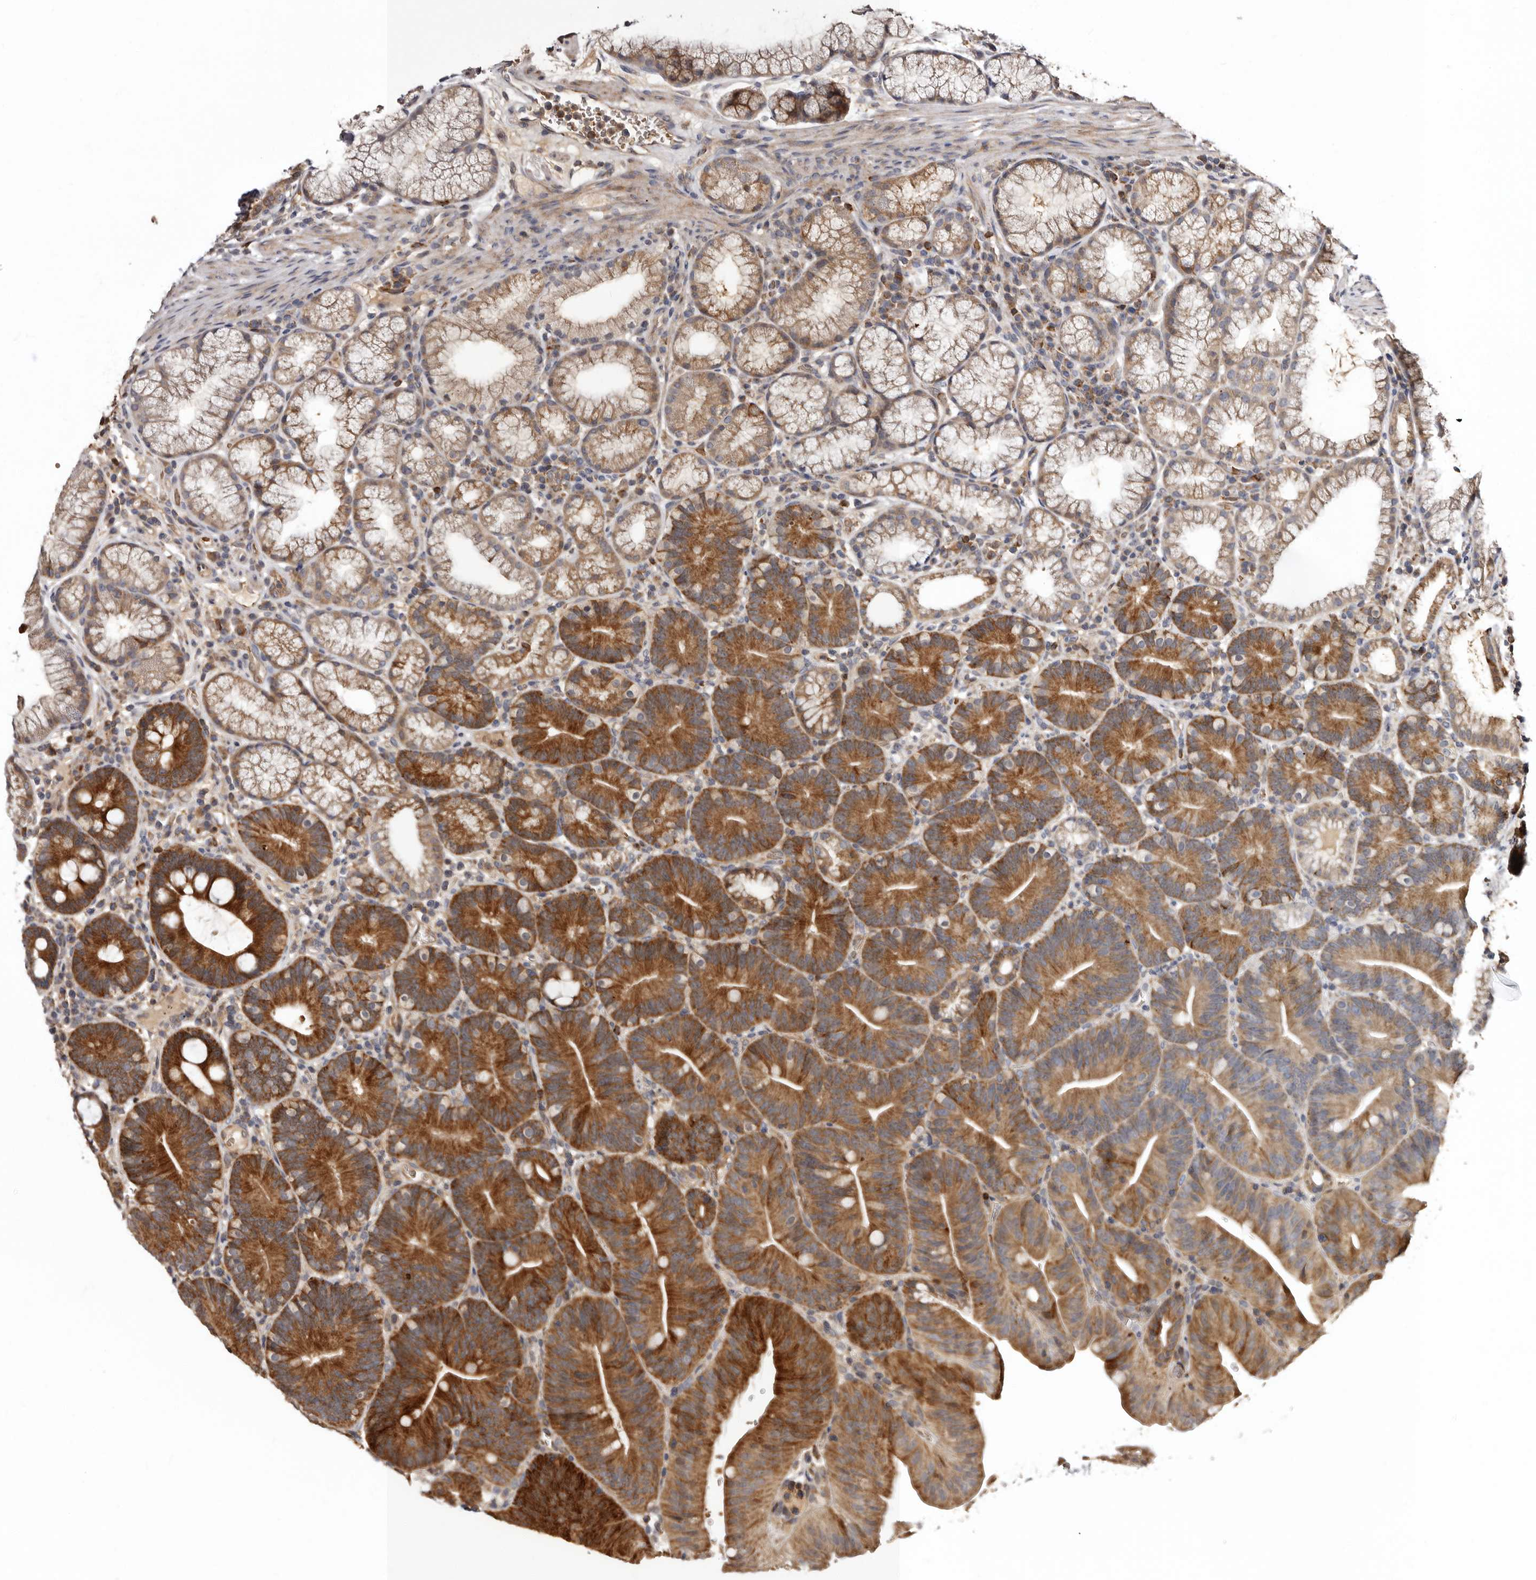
{"staining": {"intensity": "strong", "quantity": ">75%", "location": "cytoplasmic/membranous"}, "tissue": "duodenum", "cell_type": "Glandular cells", "image_type": "normal", "snomed": [{"axis": "morphology", "description": "Normal tissue, NOS"}, {"axis": "topography", "description": "Duodenum"}], "caption": "Immunohistochemical staining of benign duodenum displays high levels of strong cytoplasmic/membranous expression in approximately >75% of glandular cells.", "gene": "BAX", "patient": {"sex": "male", "age": 54}}